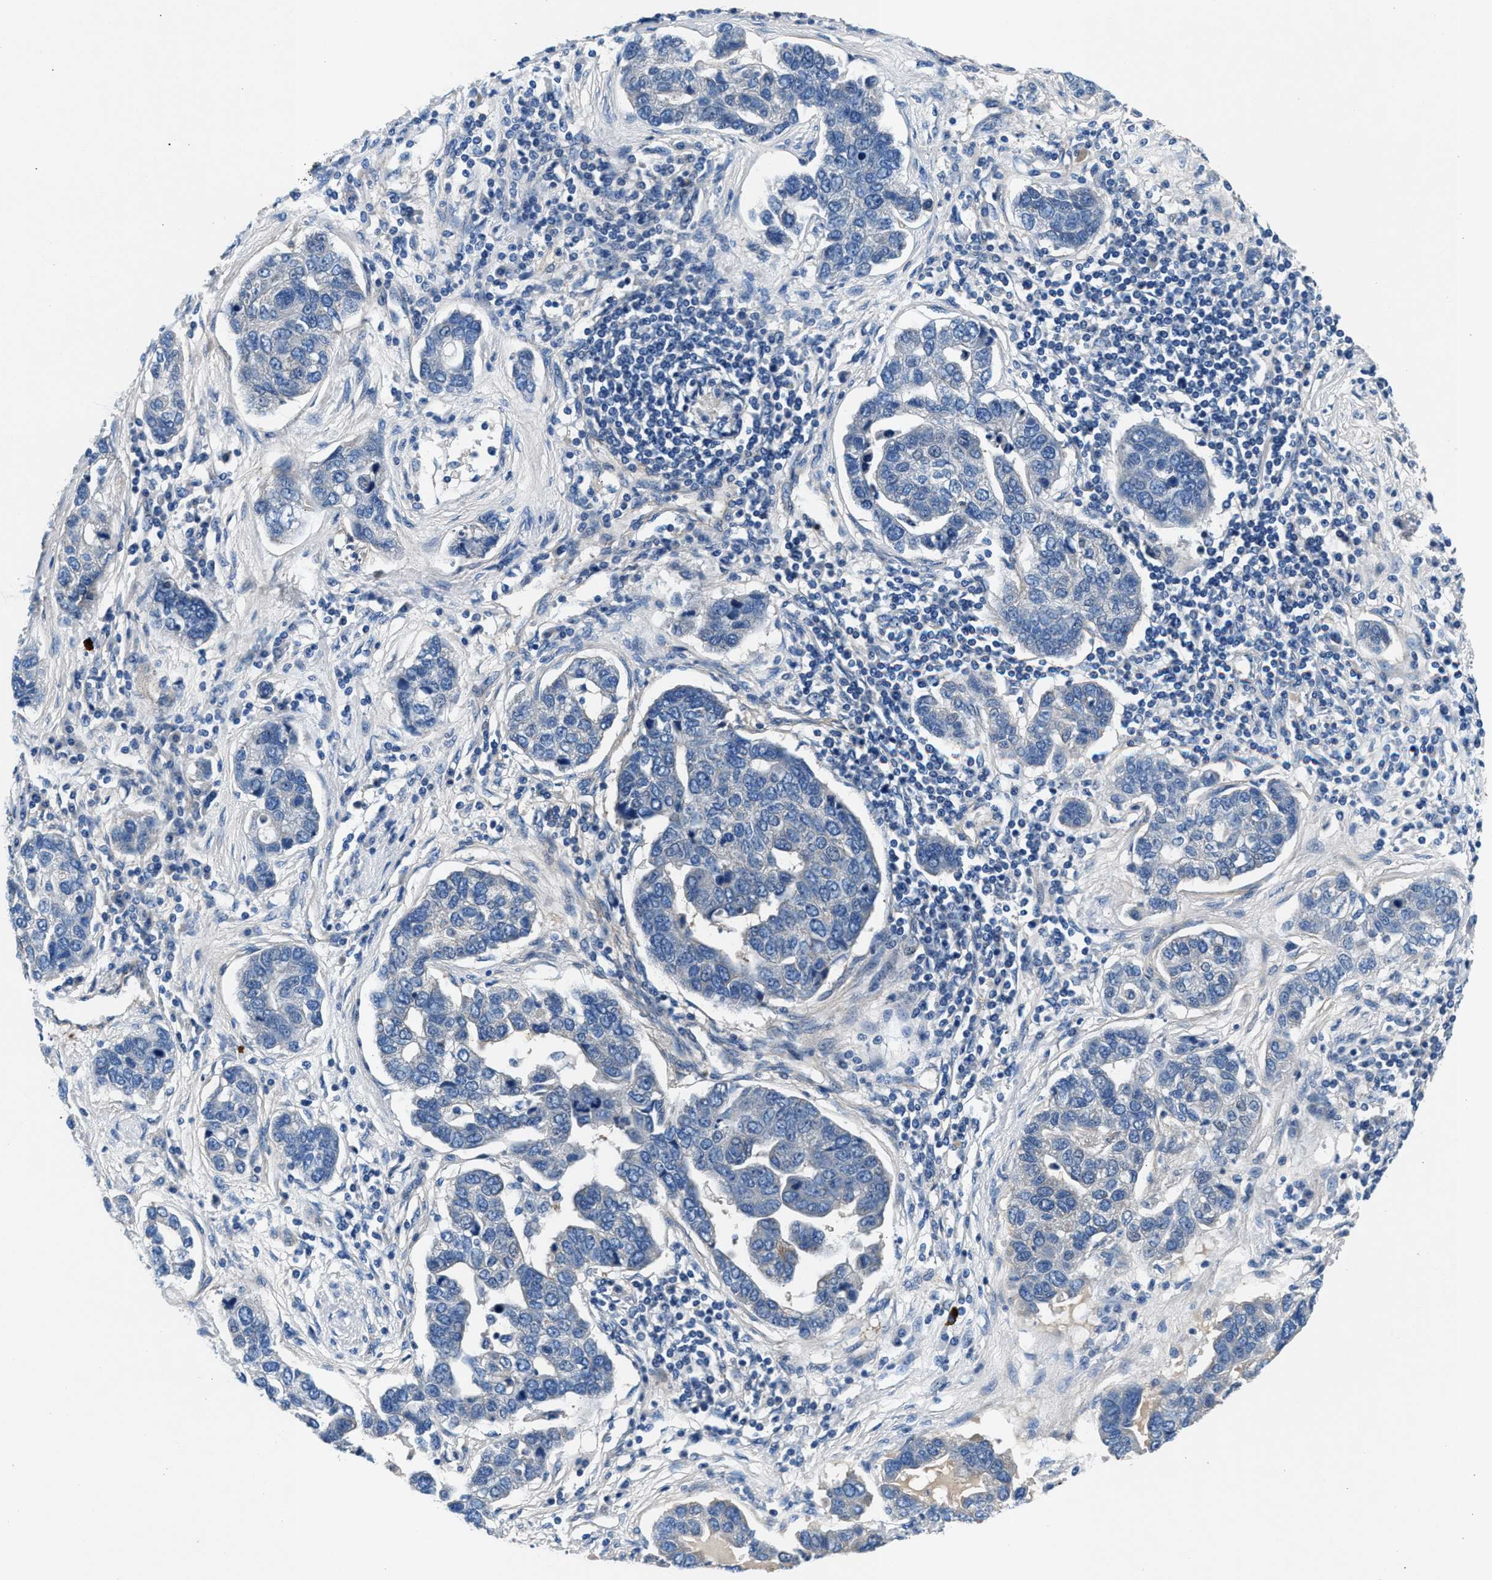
{"staining": {"intensity": "negative", "quantity": "none", "location": "none"}, "tissue": "pancreatic cancer", "cell_type": "Tumor cells", "image_type": "cancer", "snomed": [{"axis": "morphology", "description": "Adenocarcinoma, NOS"}, {"axis": "topography", "description": "Pancreas"}], "caption": "This photomicrograph is of pancreatic cancer stained with immunohistochemistry to label a protein in brown with the nuclei are counter-stained blue. There is no staining in tumor cells.", "gene": "CDRT4", "patient": {"sex": "female", "age": 61}}